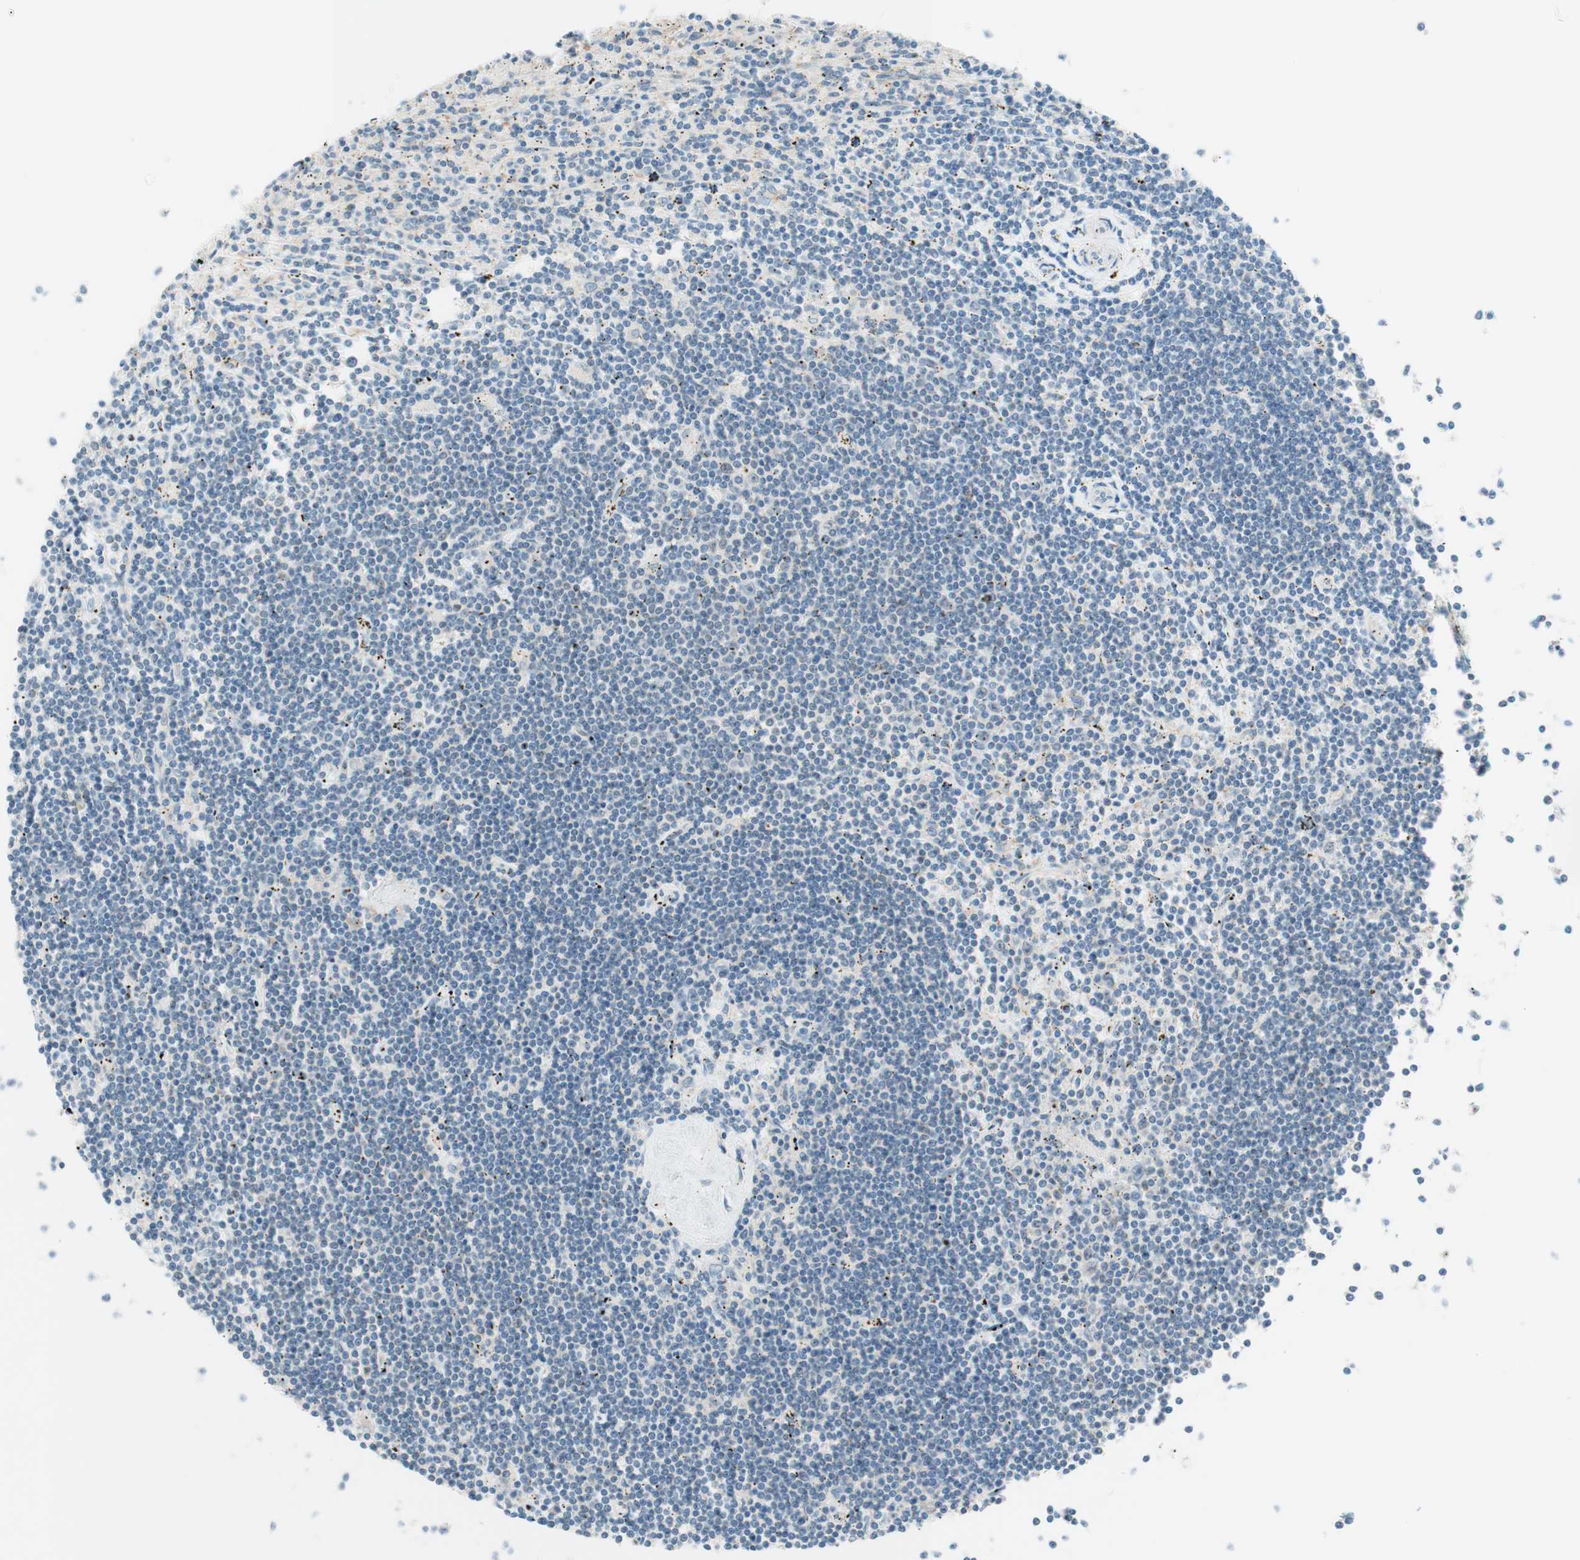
{"staining": {"intensity": "negative", "quantity": "none", "location": "none"}, "tissue": "lymphoma", "cell_type": "Tumor cells", "image_type": "cancer", "snomed": [{"axis": "morphology", "description": "Malignant lymphoma, non-Hodgkin's type, Low grade"}, {"axis": "topography", "description": "Spleen"}], "caption": "Tumor cells are negative for protein expression in human low-grade malignant lymphoma, non-Hodgkin's type.", "gene": "JPH1", "patient": {"sex": "male", "age": 76}}